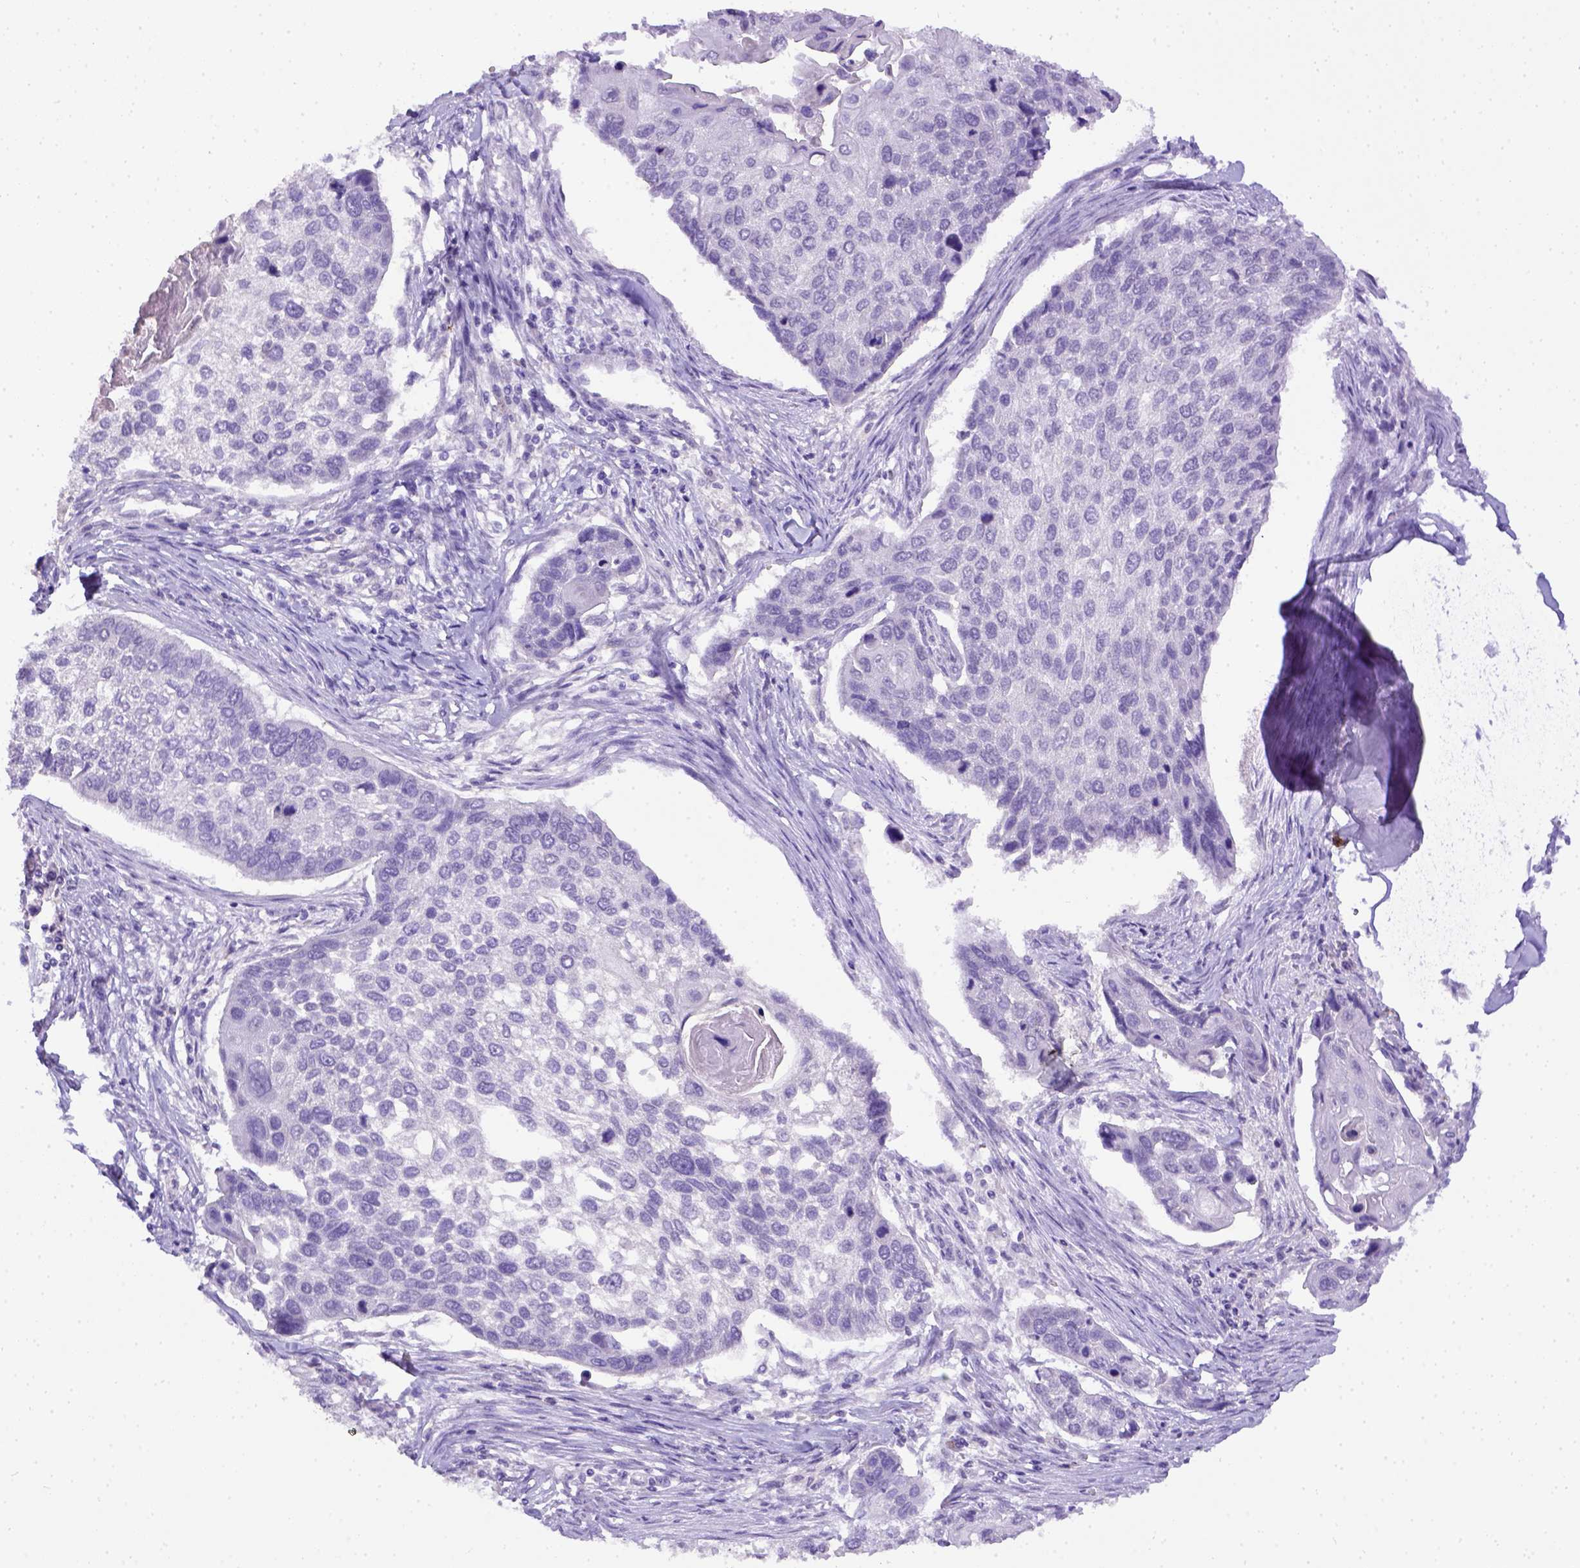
{"staining": {"intensity": "negative", "quantity": "none", "location": "none"}, "tissue": "lung cancer", "cell_type": "Tumor cells", "image_type": "cancer", "snomed": [{"axis": "morphology", "description": "Squamous cell carcinoma, NOS"}, {"axis": "morphology", "description": "Squamous cell carcinoma, metastatic, NOS"}, {"axis": "topography", "description": "Lung"}], "caption": "The image shows no staining of tumor cells in lung metastatic squamous cell carcinoma.", "gene": "B3GAT1", "patient": {"sex": "male", "age": 63}}